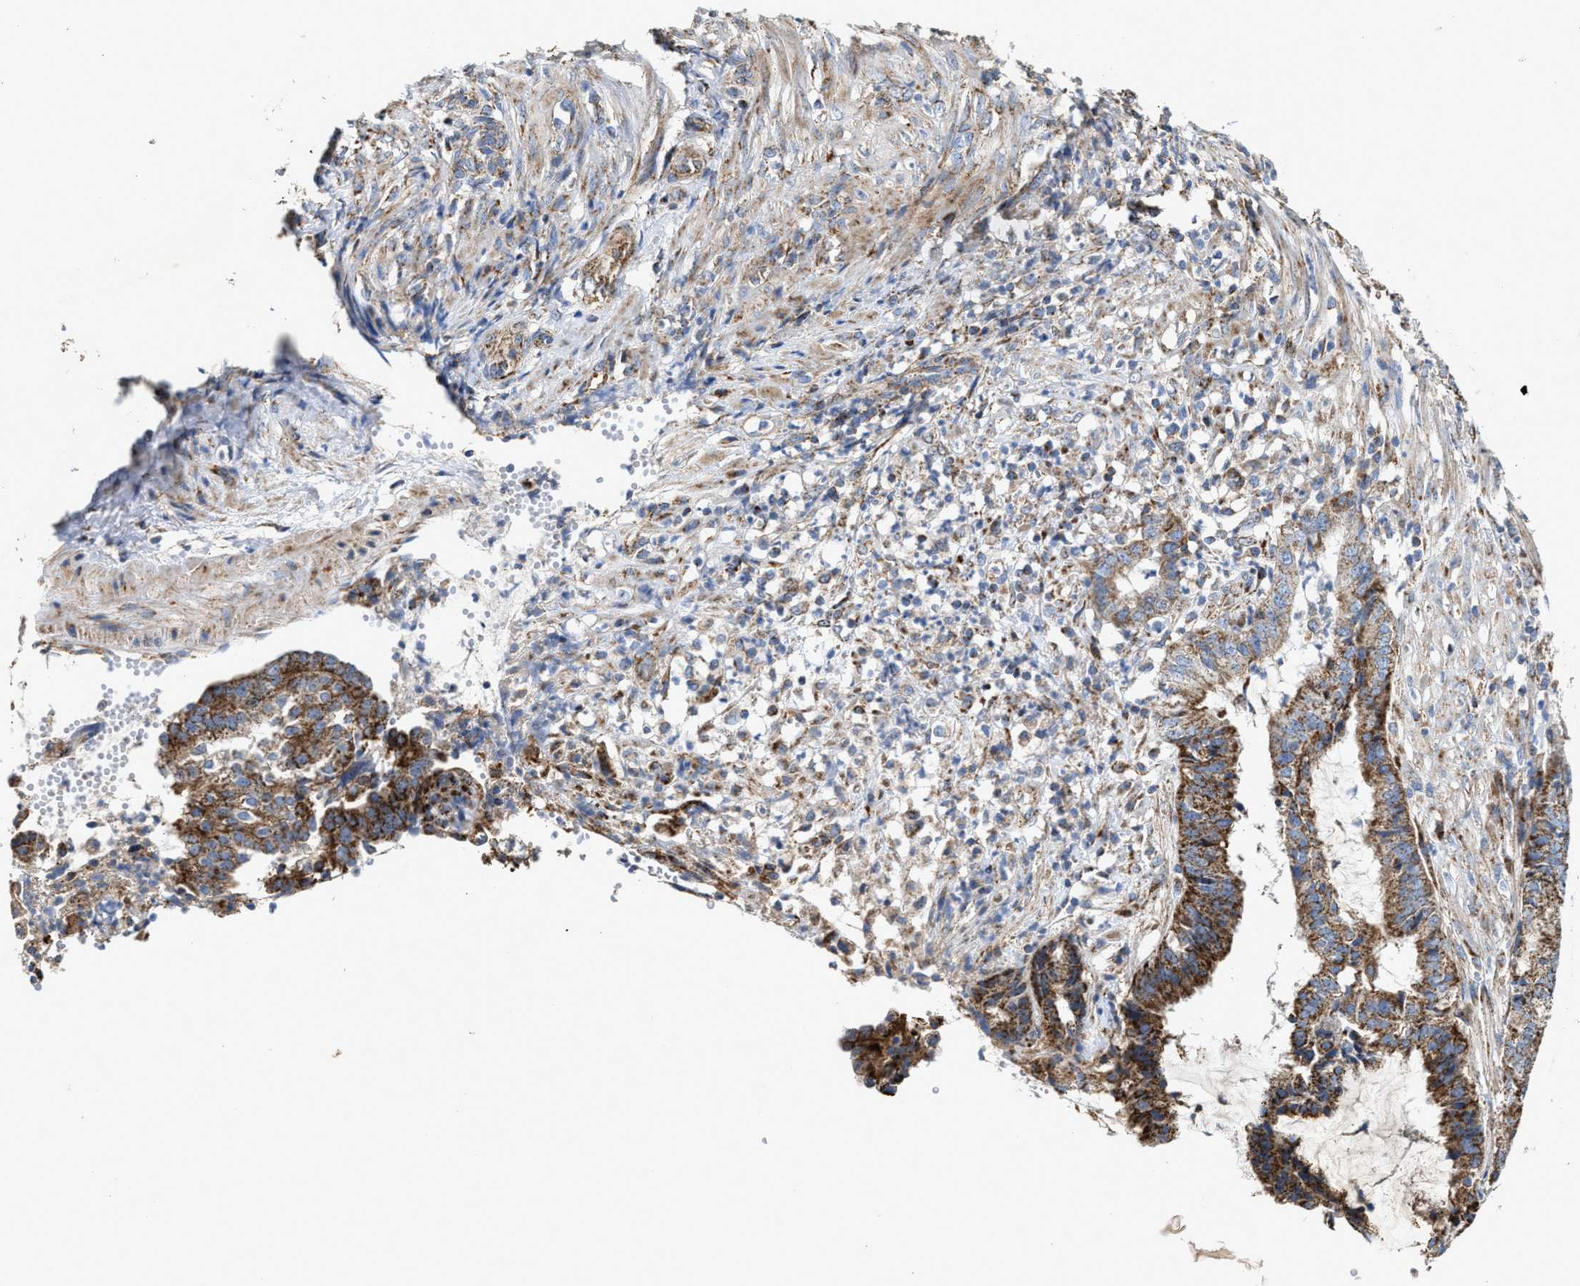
{"staining": {"intensity": "moderate", "quantity": ">75%", "location": "cytoplasmic/membranous"}, "tissue": "endometrial cancer", "cell_type": "Tumor cells", "image_type": "cancer", "snomed": [{"axis": "morphology", "description": "Adenocarcinoma, NOS"}, {"axis": "topography", "description": "Endometrium"}], "caption": "There is medium levels of moderate cytoplasmic/membranous positivity in tumor cells of adenocarcinoma (endometrial), as demonstrated by immunohistochemical staining (brown color).", "gene": "MECR", "patient": {"sex": "female", "age": 51}}